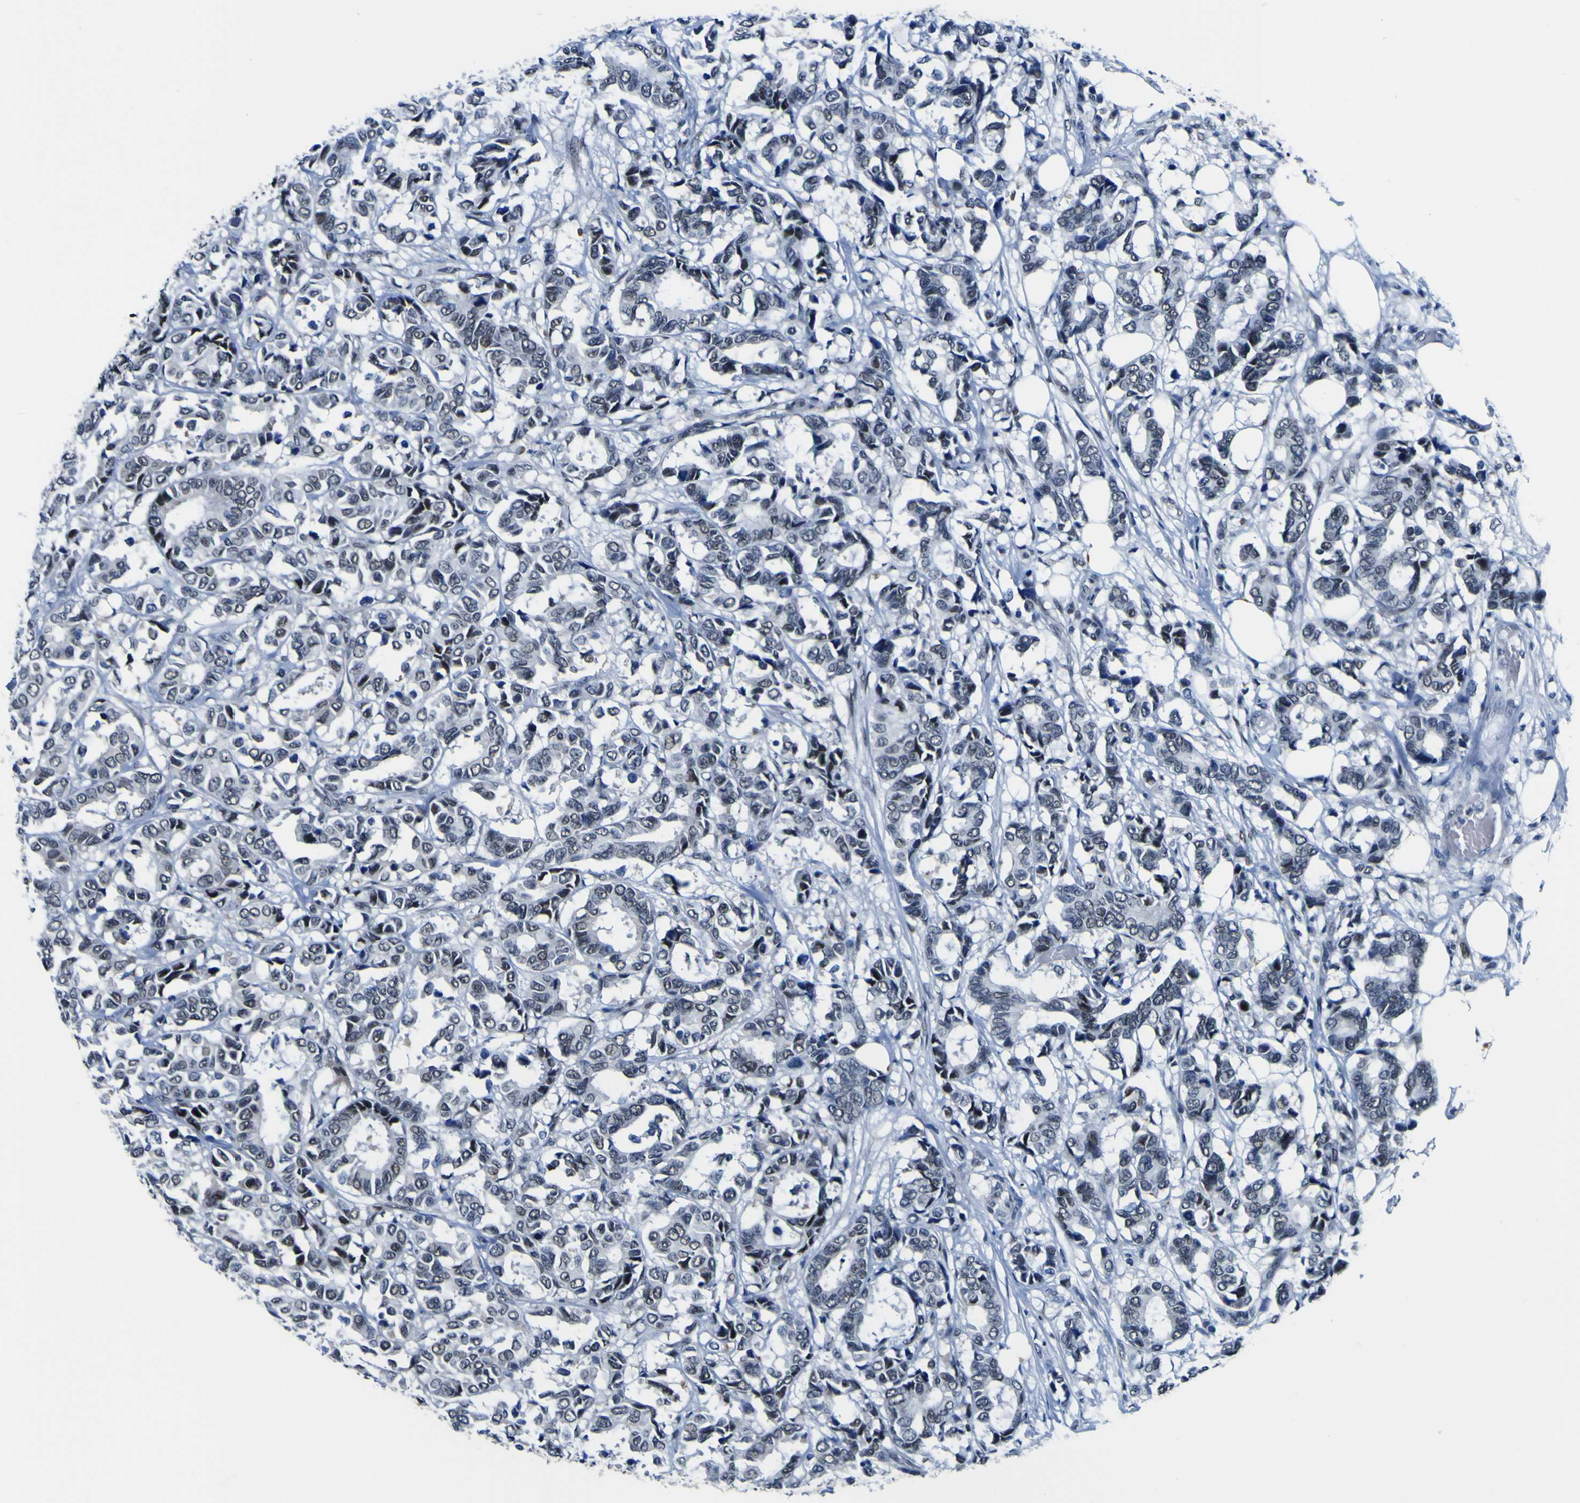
{"staining": {"intensity": "strong", "quantity": "<25%", "location": "nuclear"}, "tissue": "breast cancer", "cell_type": "Tumor cells", "image_type": "cancer", "snomed": [{"axis": "morphology", "description": "Duct carcinoma"}, {"axis": "topography", "description": "Breast"}], "caption": "Brown immunohistochemical staining in breast cancer (invasive ductal carcinoma) shows strong nuclear expression in approximately <25% of tumor cells.", "gene": "CUL4B", "patient": {"sex": "female", "age": 87}}